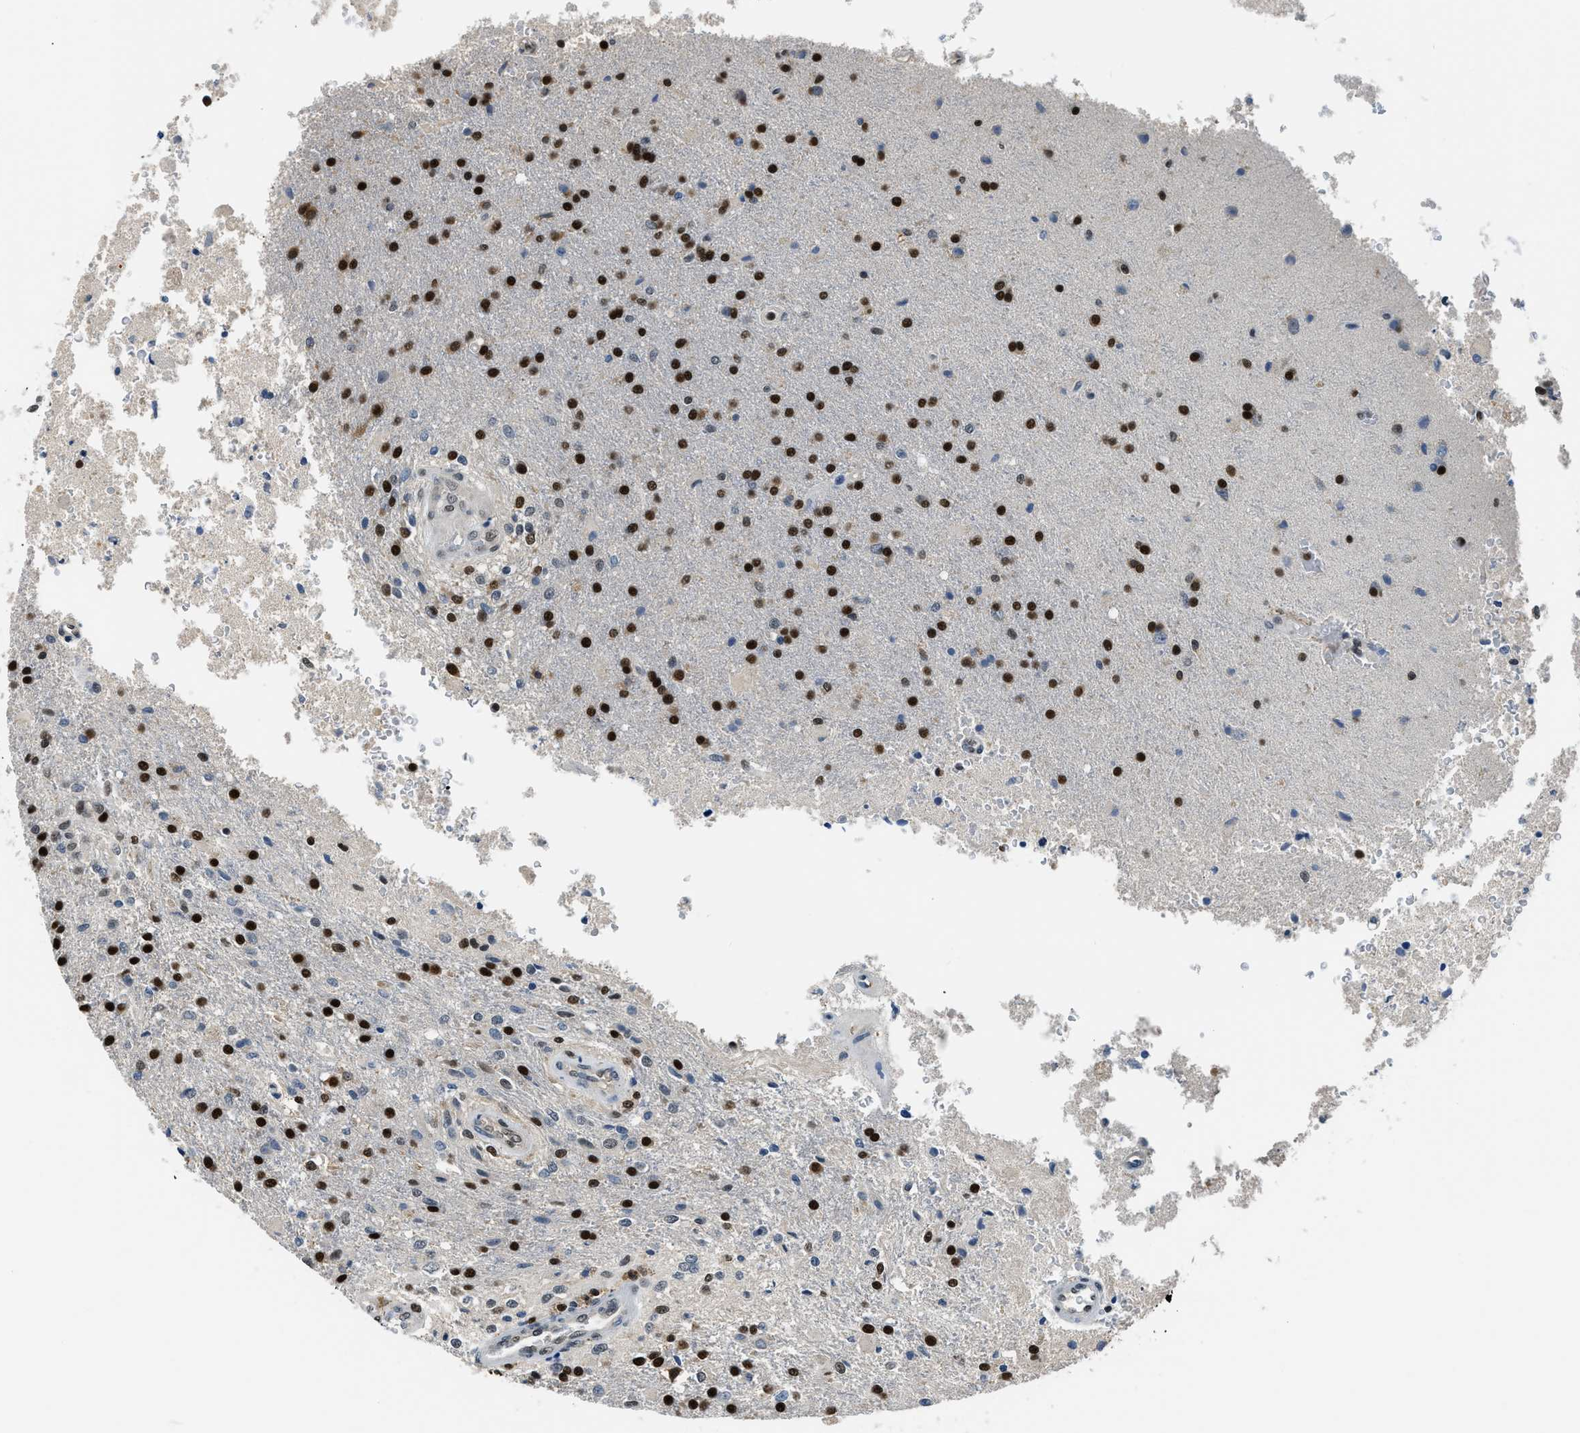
{"staining": {"intensity": "strong", "quantity": "25%-75%", "location": "nuclear"}, "tissue": "glioma", "cell_type": "Tumor cells", "image_type": "cancer", "snomed": [{"axis": "morphology", "description": "Normal tissue, NOS"}, {"axis": "morphology", "description": "Glioma, malignant, High grade"}, {"axis": "topography", "description": "Cerebral cortex"}], "caption": "Immunohistochemical staining of human glioma demonstrates high levels of strong nuclear protein staining in approximately 25%-75% of tumor cells.", "gene": "ALX1", "patient": {"sex": "male", "age": 77}}